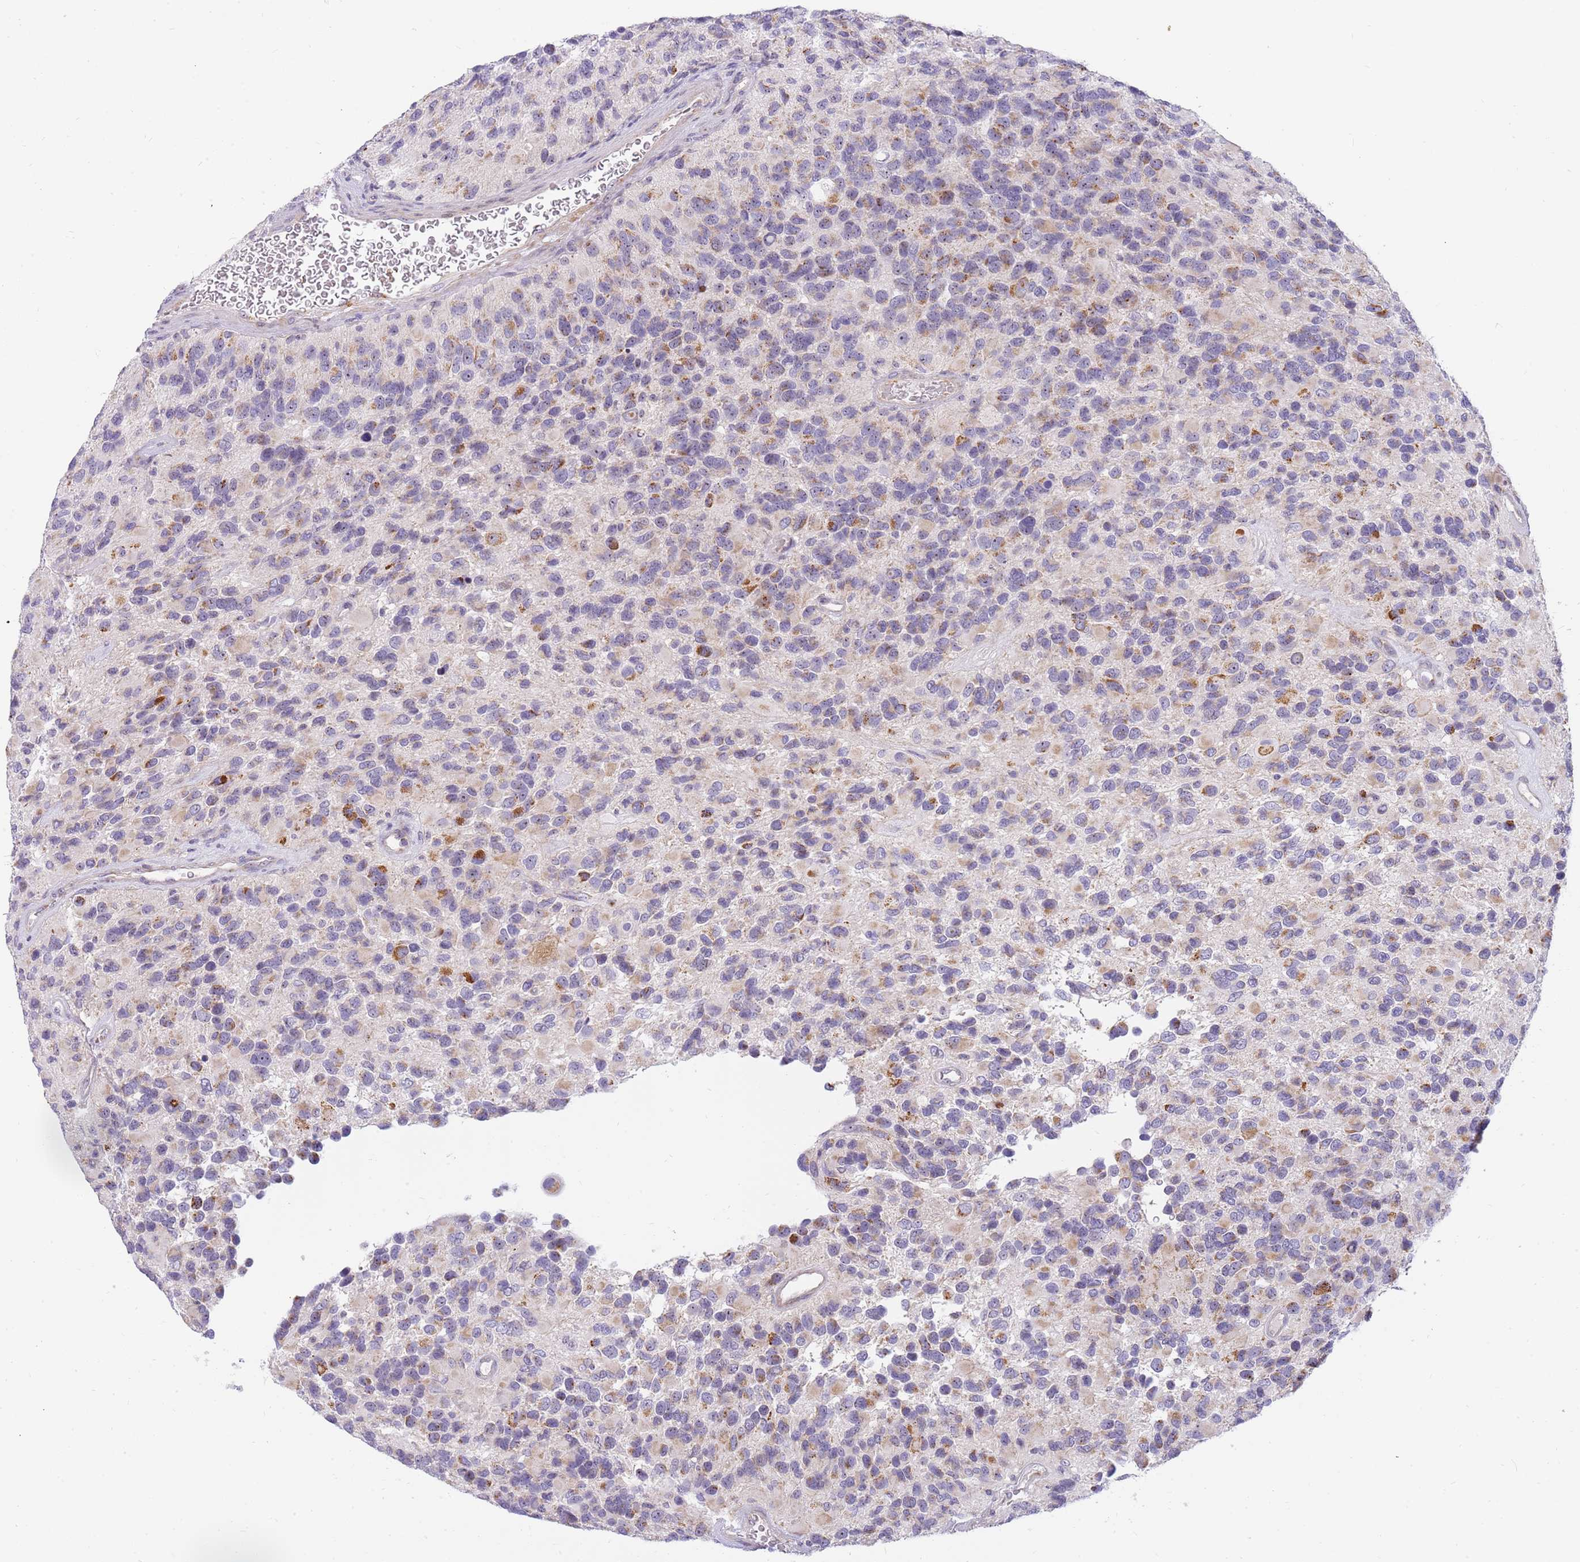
{"staining": {"intensity": "moderate", "quantity": "<25%", "location": "cytoplasmic/membranous"}, "tissue": "glioma", "cell_type": "Tumor cells", "image_type": "cancer", "snomed": [{"axis": "morphology", "description": "Glioma, malignant, High grade"}, {"axis": "topography", "description": "Brain"}], "caption": "Protein expression analysis of human malignant glioma (high-grade) reveals moderate cytoplasmic/membranous staining in about <25% of tumor cells.", "gene": "DNAJA3", "patient": {"sex": "male", "age": 77}}